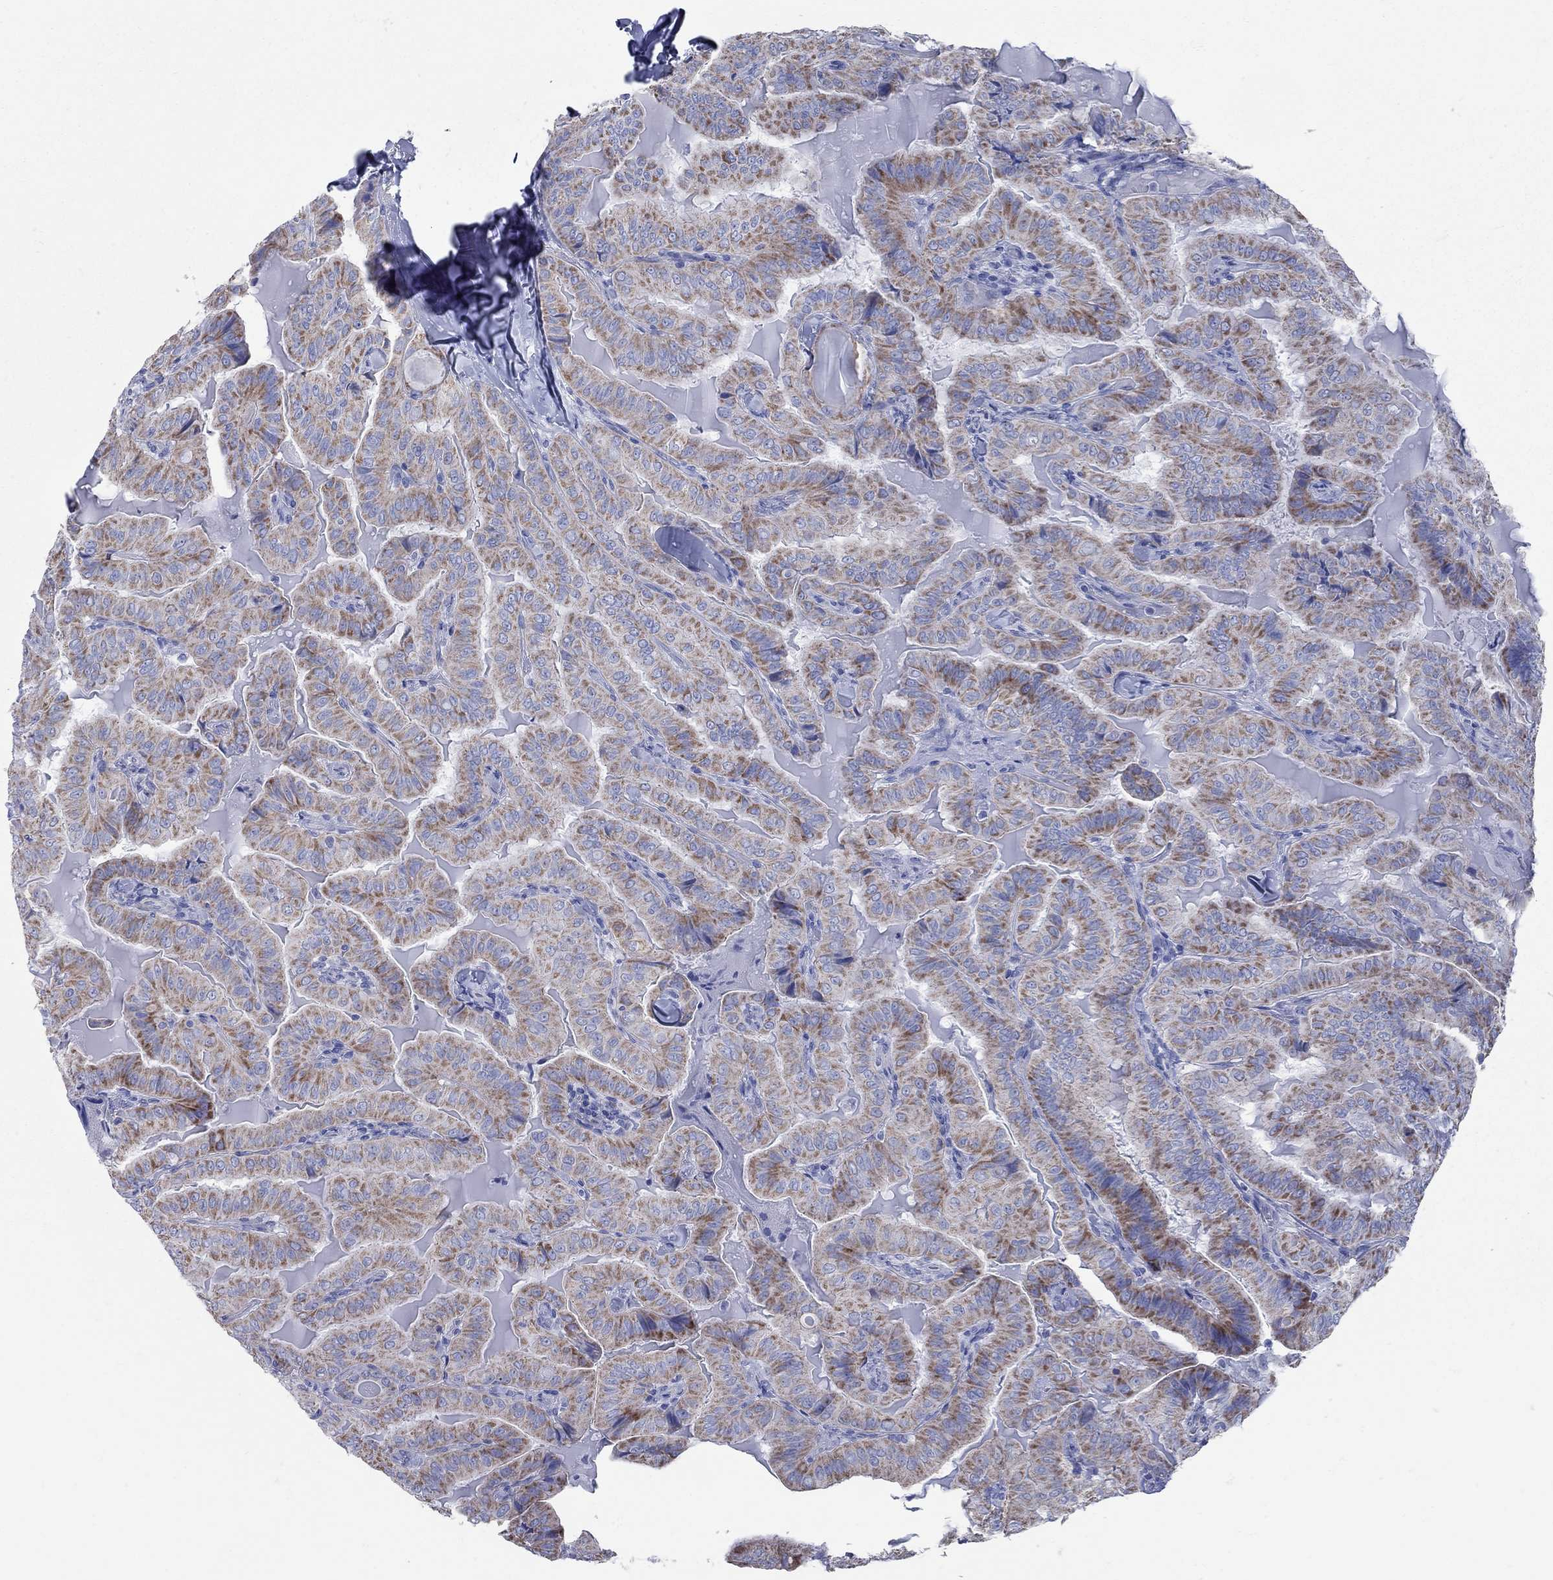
{"staining": {"intensity": "moderate", "quantity": ">75%", "location": "cytoplasmic/membranous"}, "tissue": "thyroid cancer", "cell_type": "Tumor cells", "image_type": "cancer", "snomed": [{"axis": "morphology", "description": "Papillary adenocarcinoma, NOS"}, {"axis": "topography", "description": "Thyroid gland"}], "caption": "Moderate cytoplasmic/membranous protein staining is present in approximately >75% of tumor cells in thyroid papillary adenocarcinoma. The protein of interest is shown in brown color, while the nuclei are stained blue.", "gene": "PDZD3", "patient": {"sex": "female", "age": 68}}